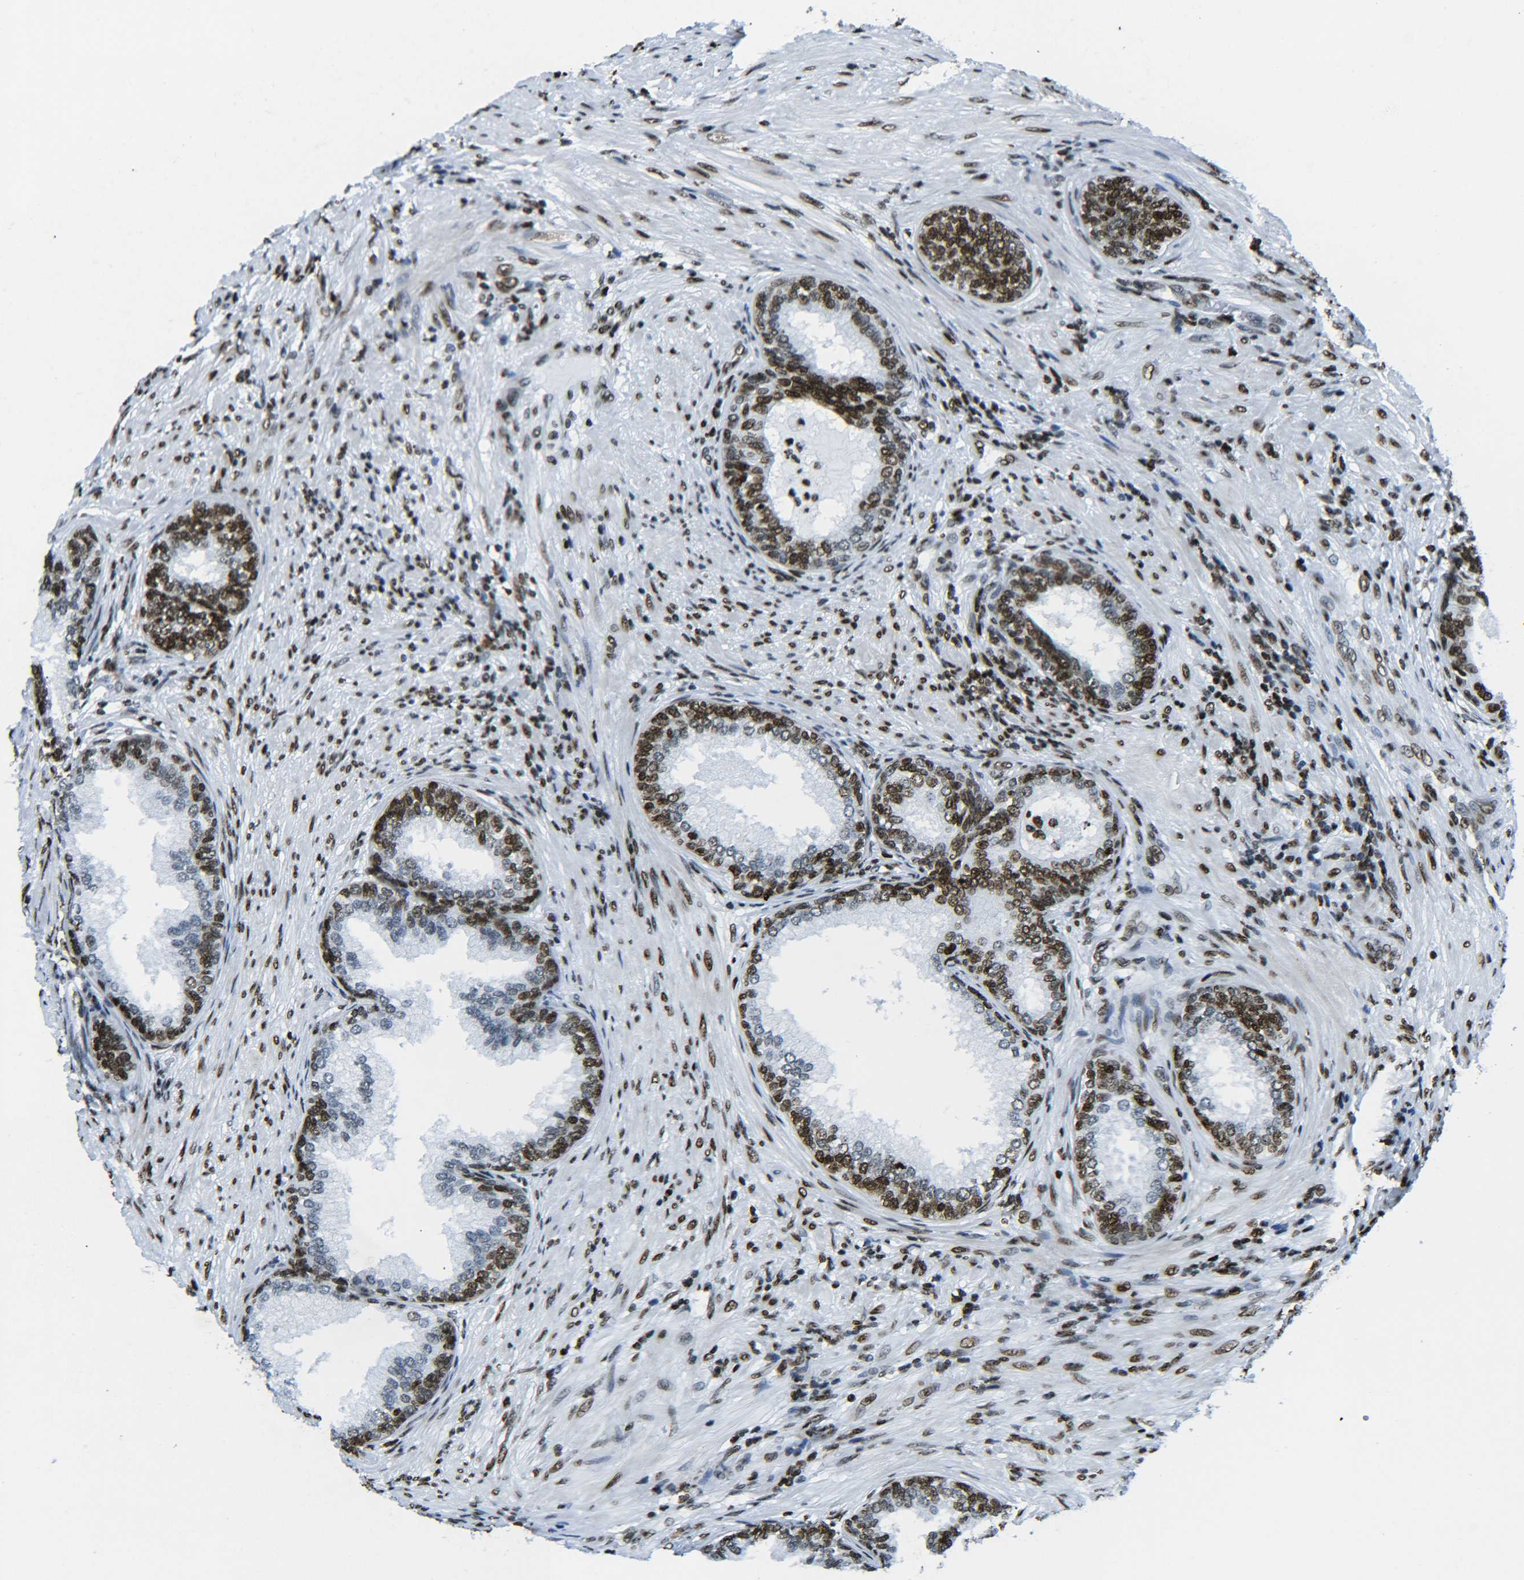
{"staining": {"intensity": "strong", "quantity": "25%-75%", "location": "nuclear"}, "tissue": "prostate", "cell_type": "Glandular cells", "image_type": "normal", "snomed": [{"axis": "morphology", "description": "Normal tissue, NOS"}, {"axis": "topography", "description": "Prostate"}], "caption": "A brown stain shows strong nuclear positivity of a protein in glandular cells of normal prostate. (Brightfield microscopy of DAB IHC at high magnification).", "gene": "H2AX", "patient": {"sex": "male", "age": 76}}